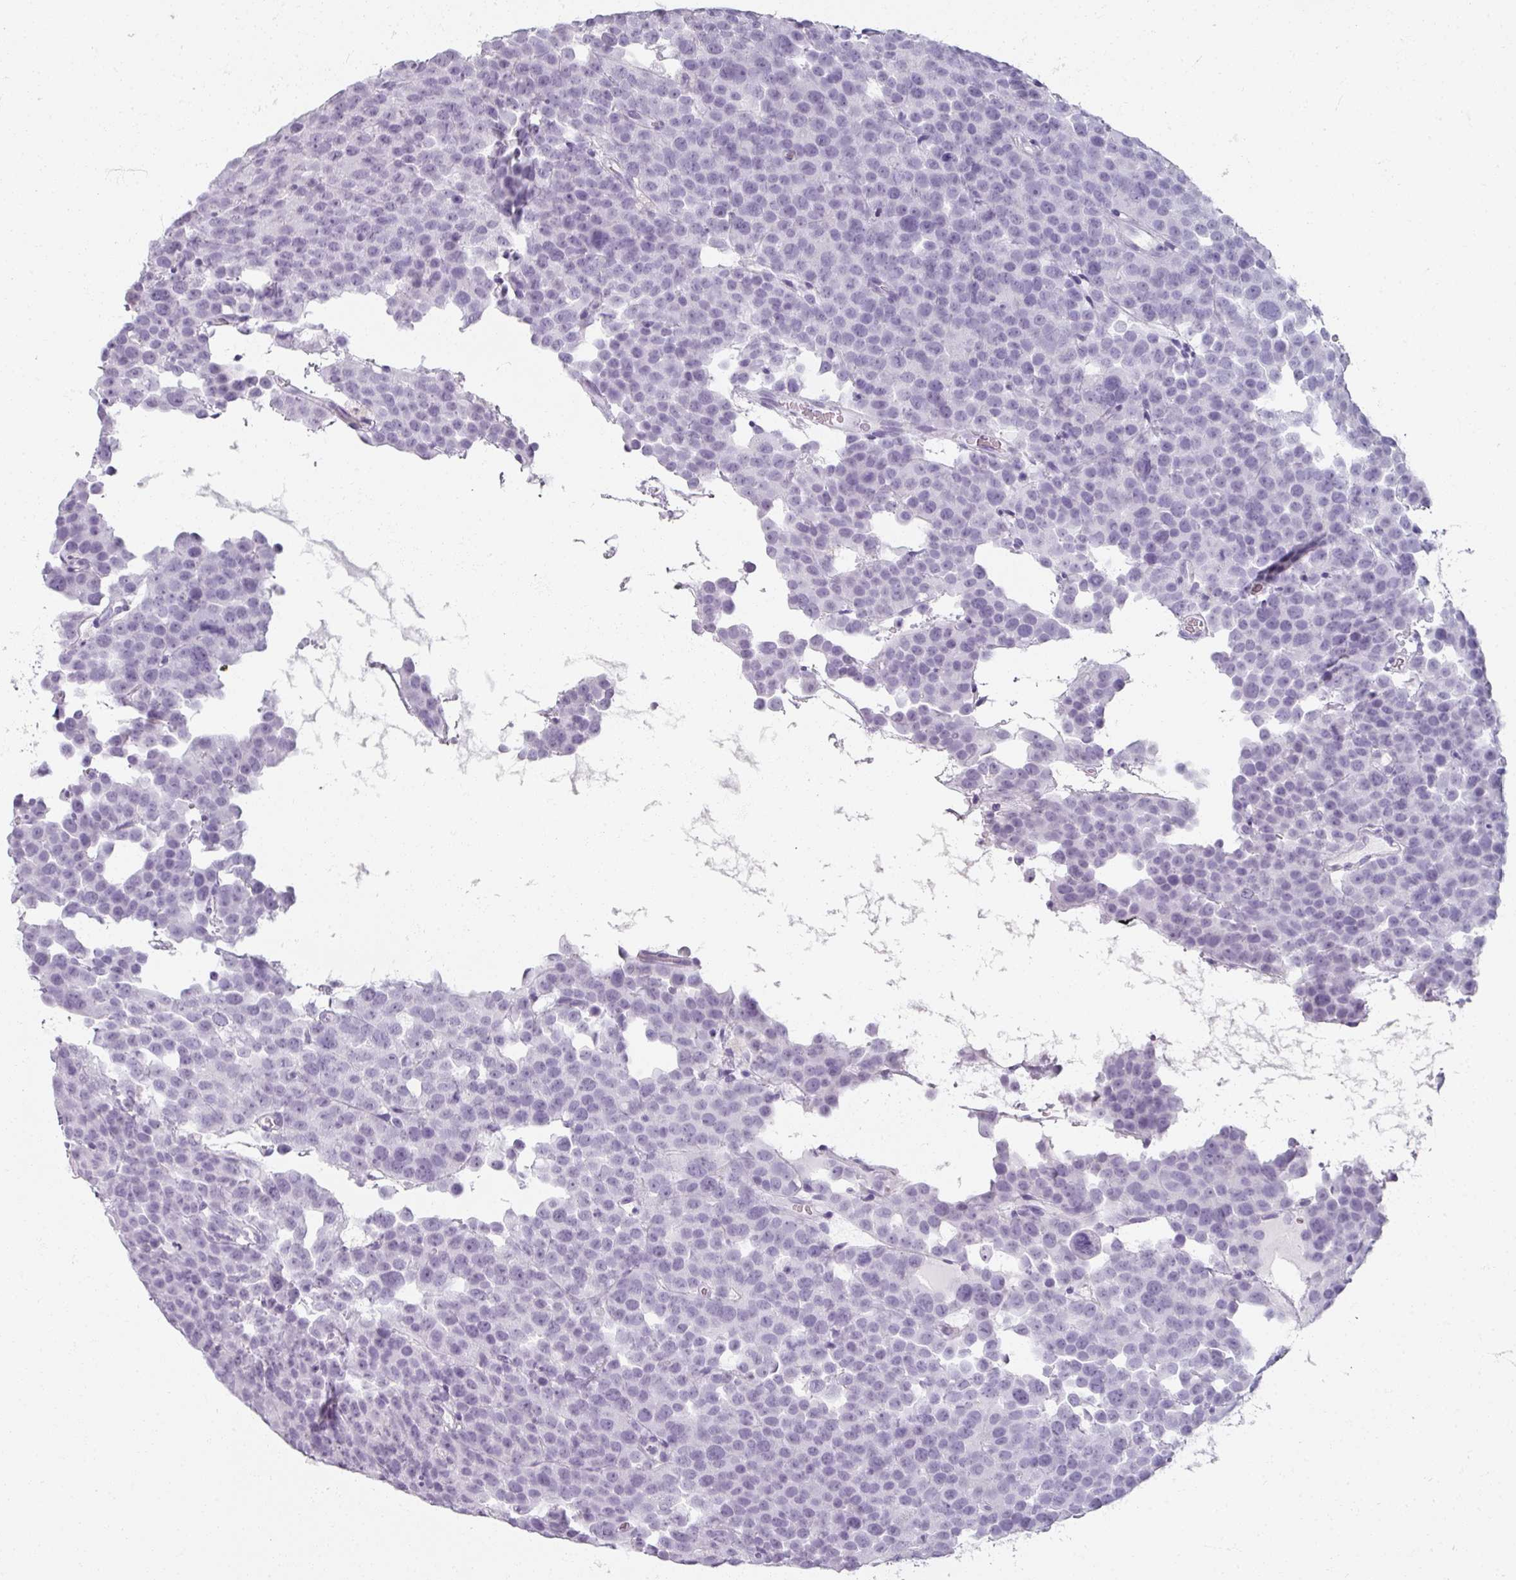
{"staining": {"intensity": "negative", "quantity": "none", "location": "none"}, "tissue": "testis cancer", "cell_type": "Tumor cells", "image_type": "cancer", "snomed": [{"axis": "morphology", "description": "Seminoma, NOS"}, {"axis": "topography", "description": "Testis"}], "caption": "An immunohistochemistry (IHC) image of testis cancer (seminoma) is shown. There is no staining in tumor cells of testis cancer (seminoma). The staining was performed using DAB to visualize the protein expression in brown, while the nuclei were stained in blue with hematoxylin (Magnification: 20x).", "gene": "REG3G", "patient": {"sex": "male", "age": 71}}